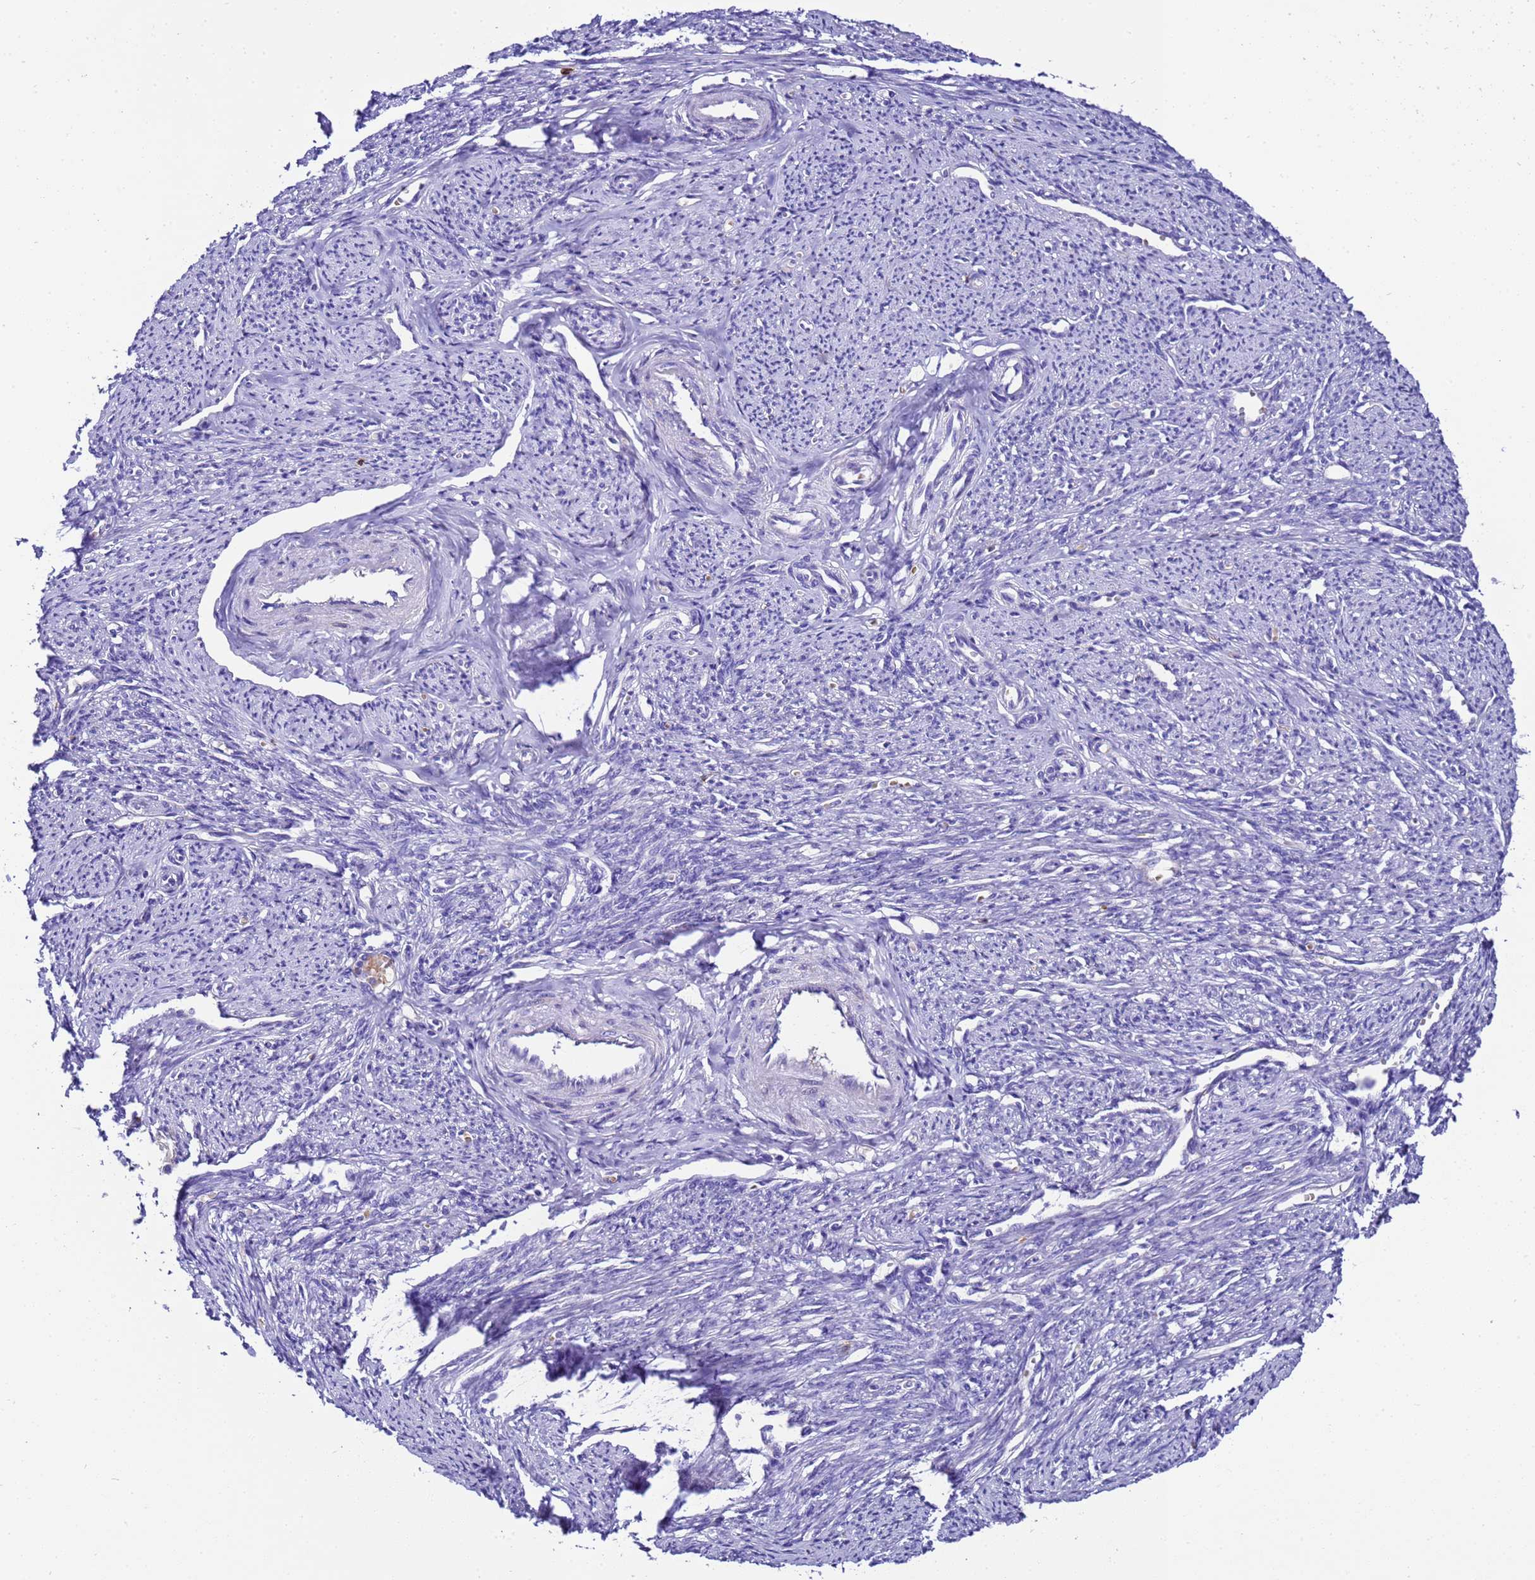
{"staining": {"intensity": "negative", "quantity": "none", "location": "none"}, "tissue": "smooth muscle", "cell_type": "Smooth muscle cells", "image_type": "normal", "snomed": [{"axis": "morphology", "description": "Normal tissue, NOS"}, {"axis": "topography", "description": "Smooth muscle"}, {"axis": "topography", "description": "Uterus"}], "caption": "High power microscopy photomicrograph of an IHC histopathology image of benign smooth muscle, revealing no significant positivity in smooth muscle cells. (DAB (3,3'-diaminobenzidine) immunohistochemistry (IHC) visualized using brightfield microscopy, high magnification).", "gene": "UGT2A1", "patient": {"sex": "female", "age": 59}}